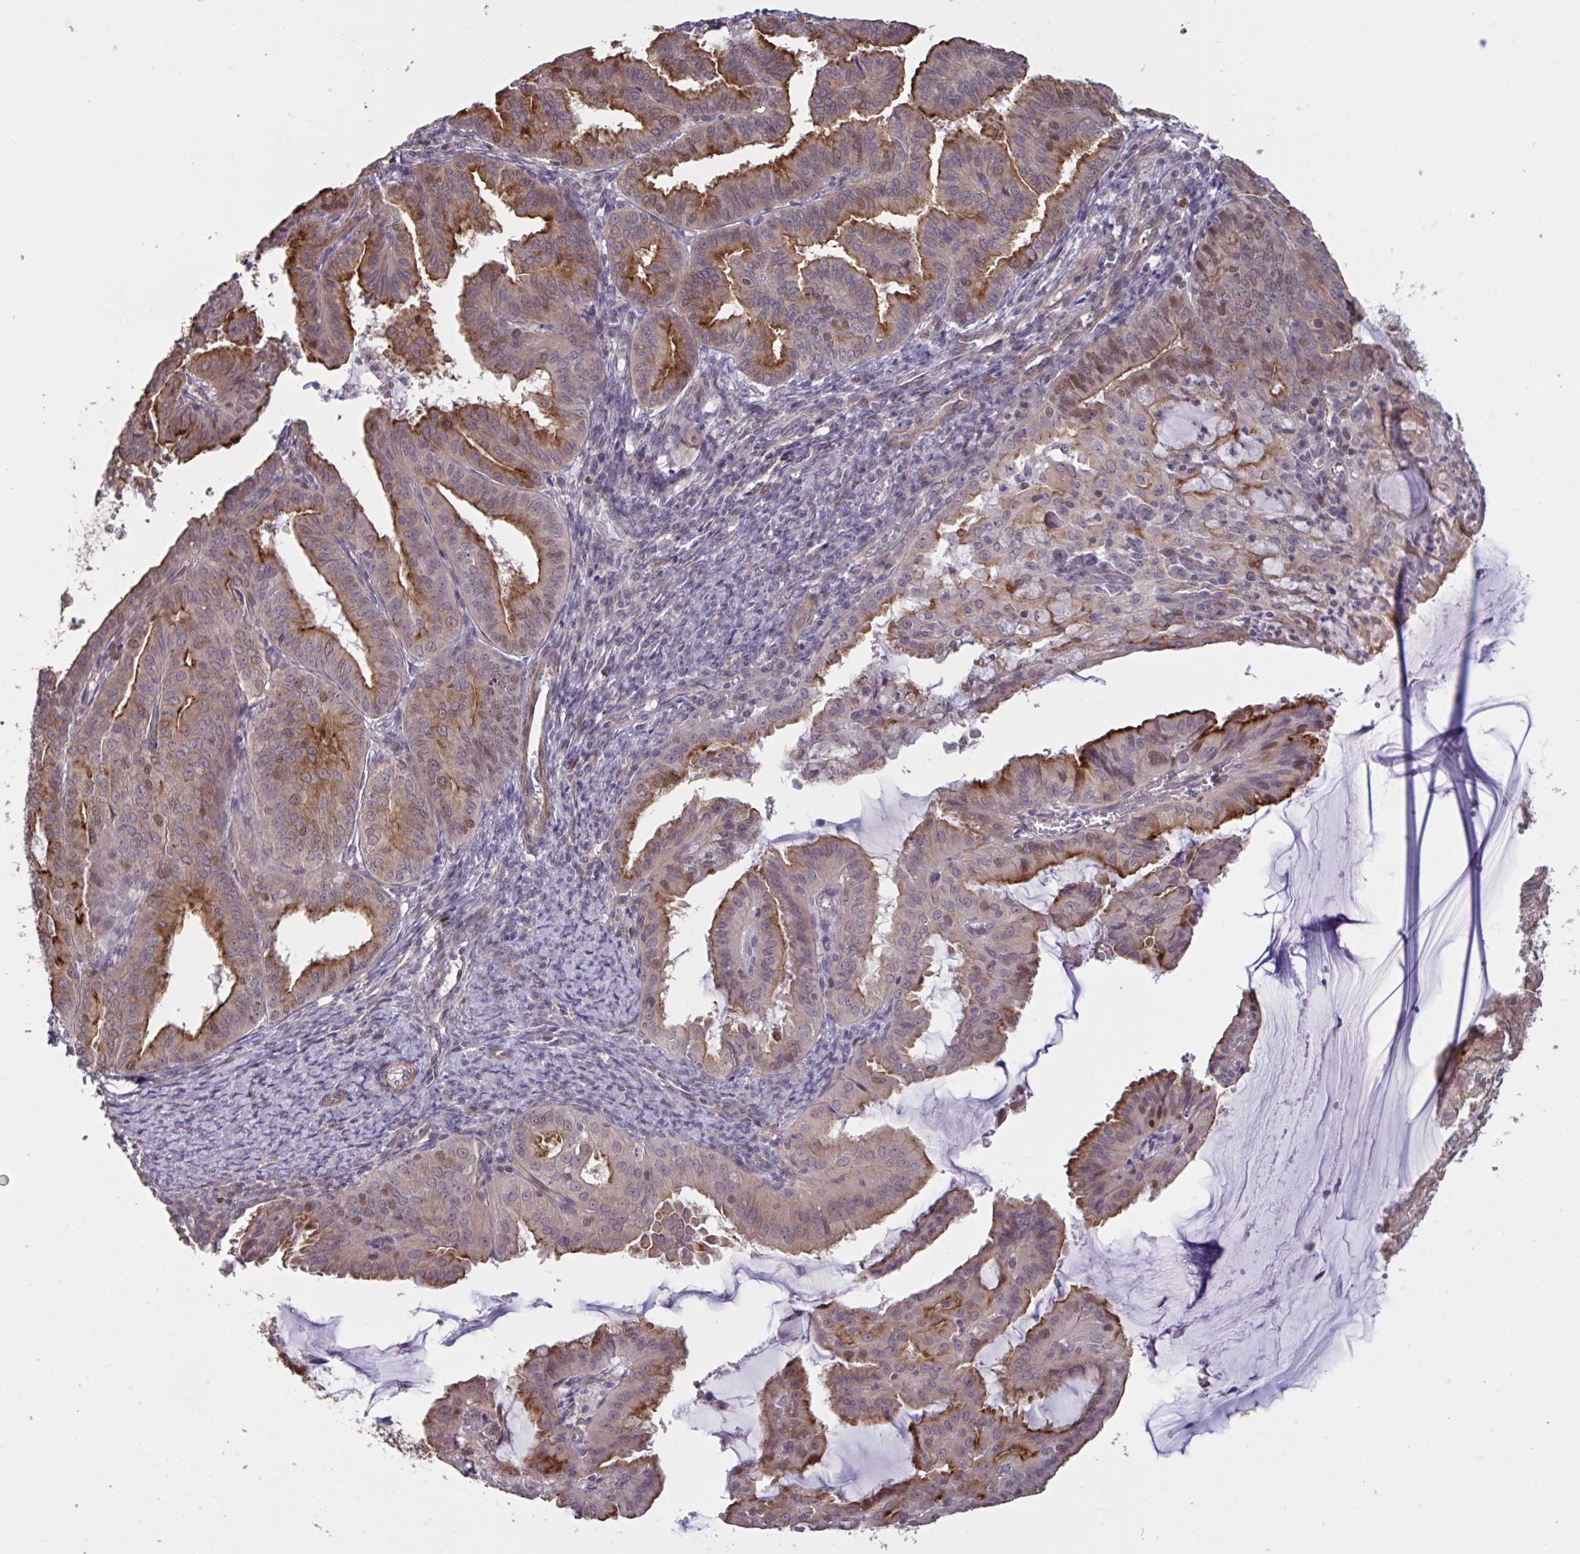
{"staining": {"intensity": "moderate", "quantity": "25%-75%", "location": "nuclear"}, "tissue": "endometrial cancer", "cell_type": "Tumor cells", "image_type": "cancer", "snomed": [{"axis": "morphology", "description": "Adenocarcinoma, NOS"}, {"axis": "topography", "description": "Endometrium"}], "caption": "High-magnification brightfield microscopy of endometrial adenocarcinoma stained with DAB (brown) and counterstained with hematoxylin (blue). tumor cells exhibit moderate nuclear staining is present in approximately25%-75% of cells.", "gene": "IPO5", "patient": {"sex": "female", "age": 70}}